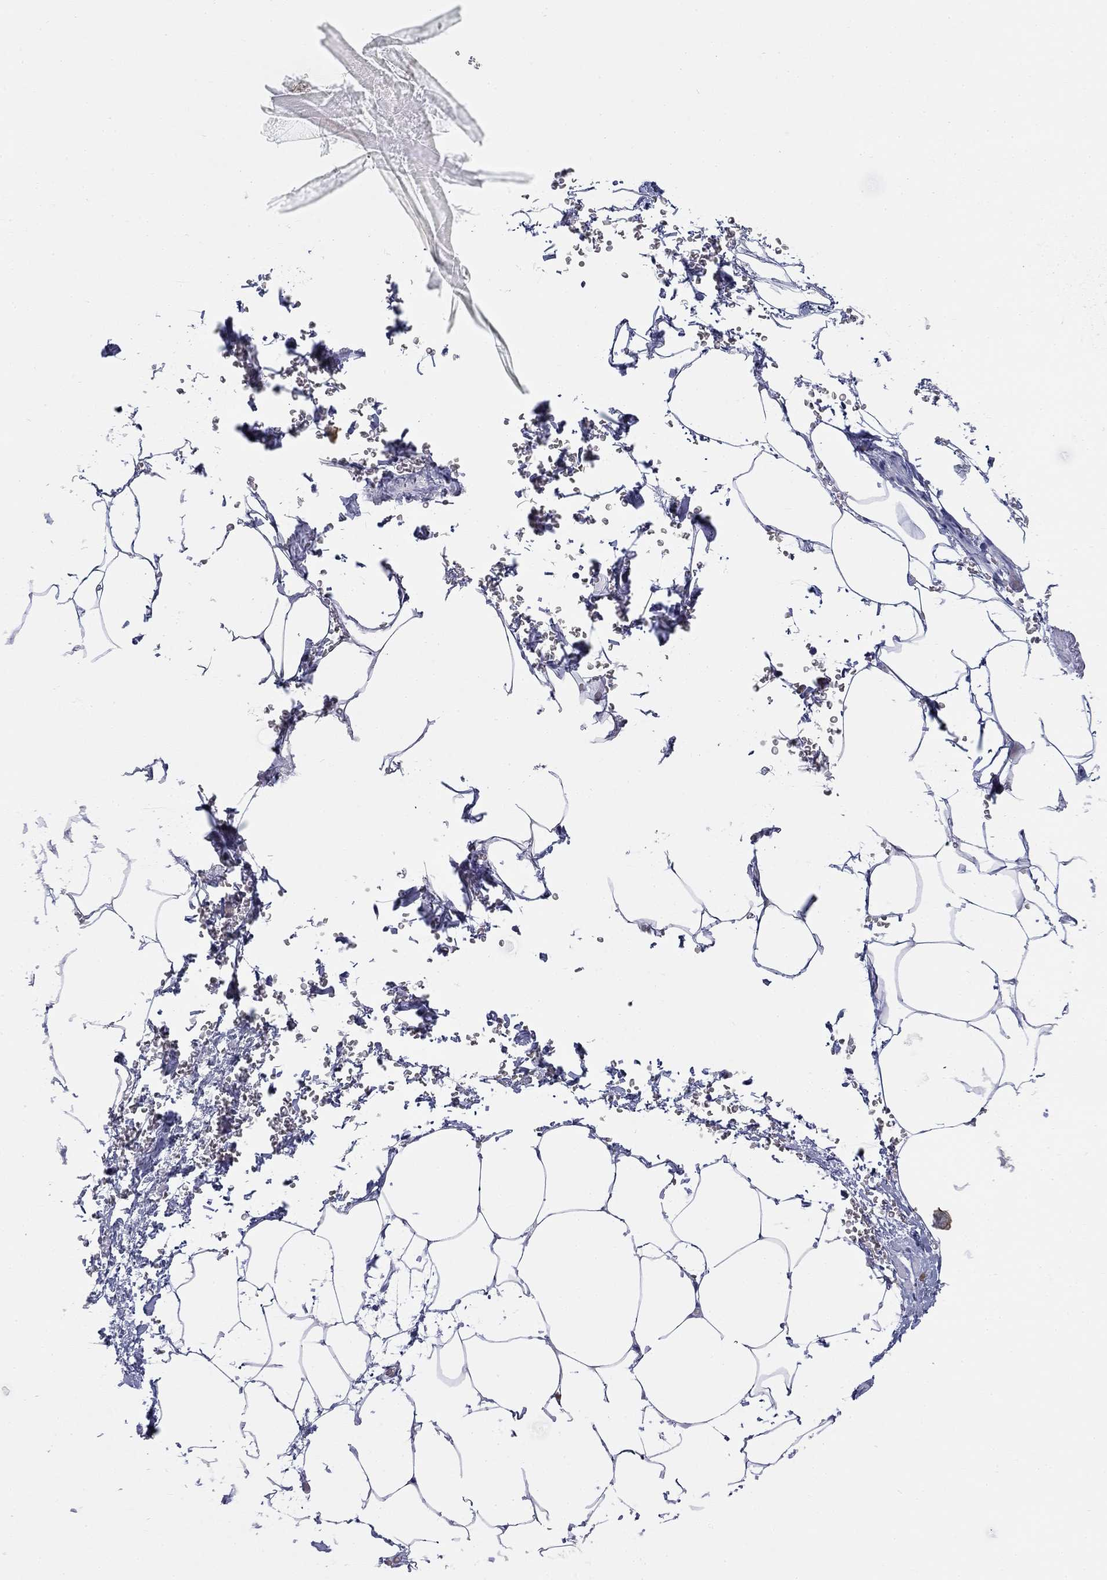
{"staining": {"intensity": "negative", "quantity": "none", "location": "none"}, "tissue": "adipose tissue", "cell_type": "Adipocytes", "image_type": "normal", "snomed": [{"axis": "morphology", "description": "Normal tissue, NOS"}, {"axis": "topography", "description": "Soft tissue"}, {"axis": "topography", "description": "Adipose tissue"}, {"axis": "topography", "description": "Vascular tissue"}, {"axis": "topography", "description": "Peripheral nerve tissue"}], "caption": "DAB immunohistochemical staining of benign human adipose tissue shows no significant positivity in adipocytes. (Stains: DAB (3,3'-diaminobenzidine) IHC with hematoxylin counter stain, Microscopy: brightfield microscopy at high magnification).", "gene": "ECEL1", "patient": {"sex": "male", "age": 68}}